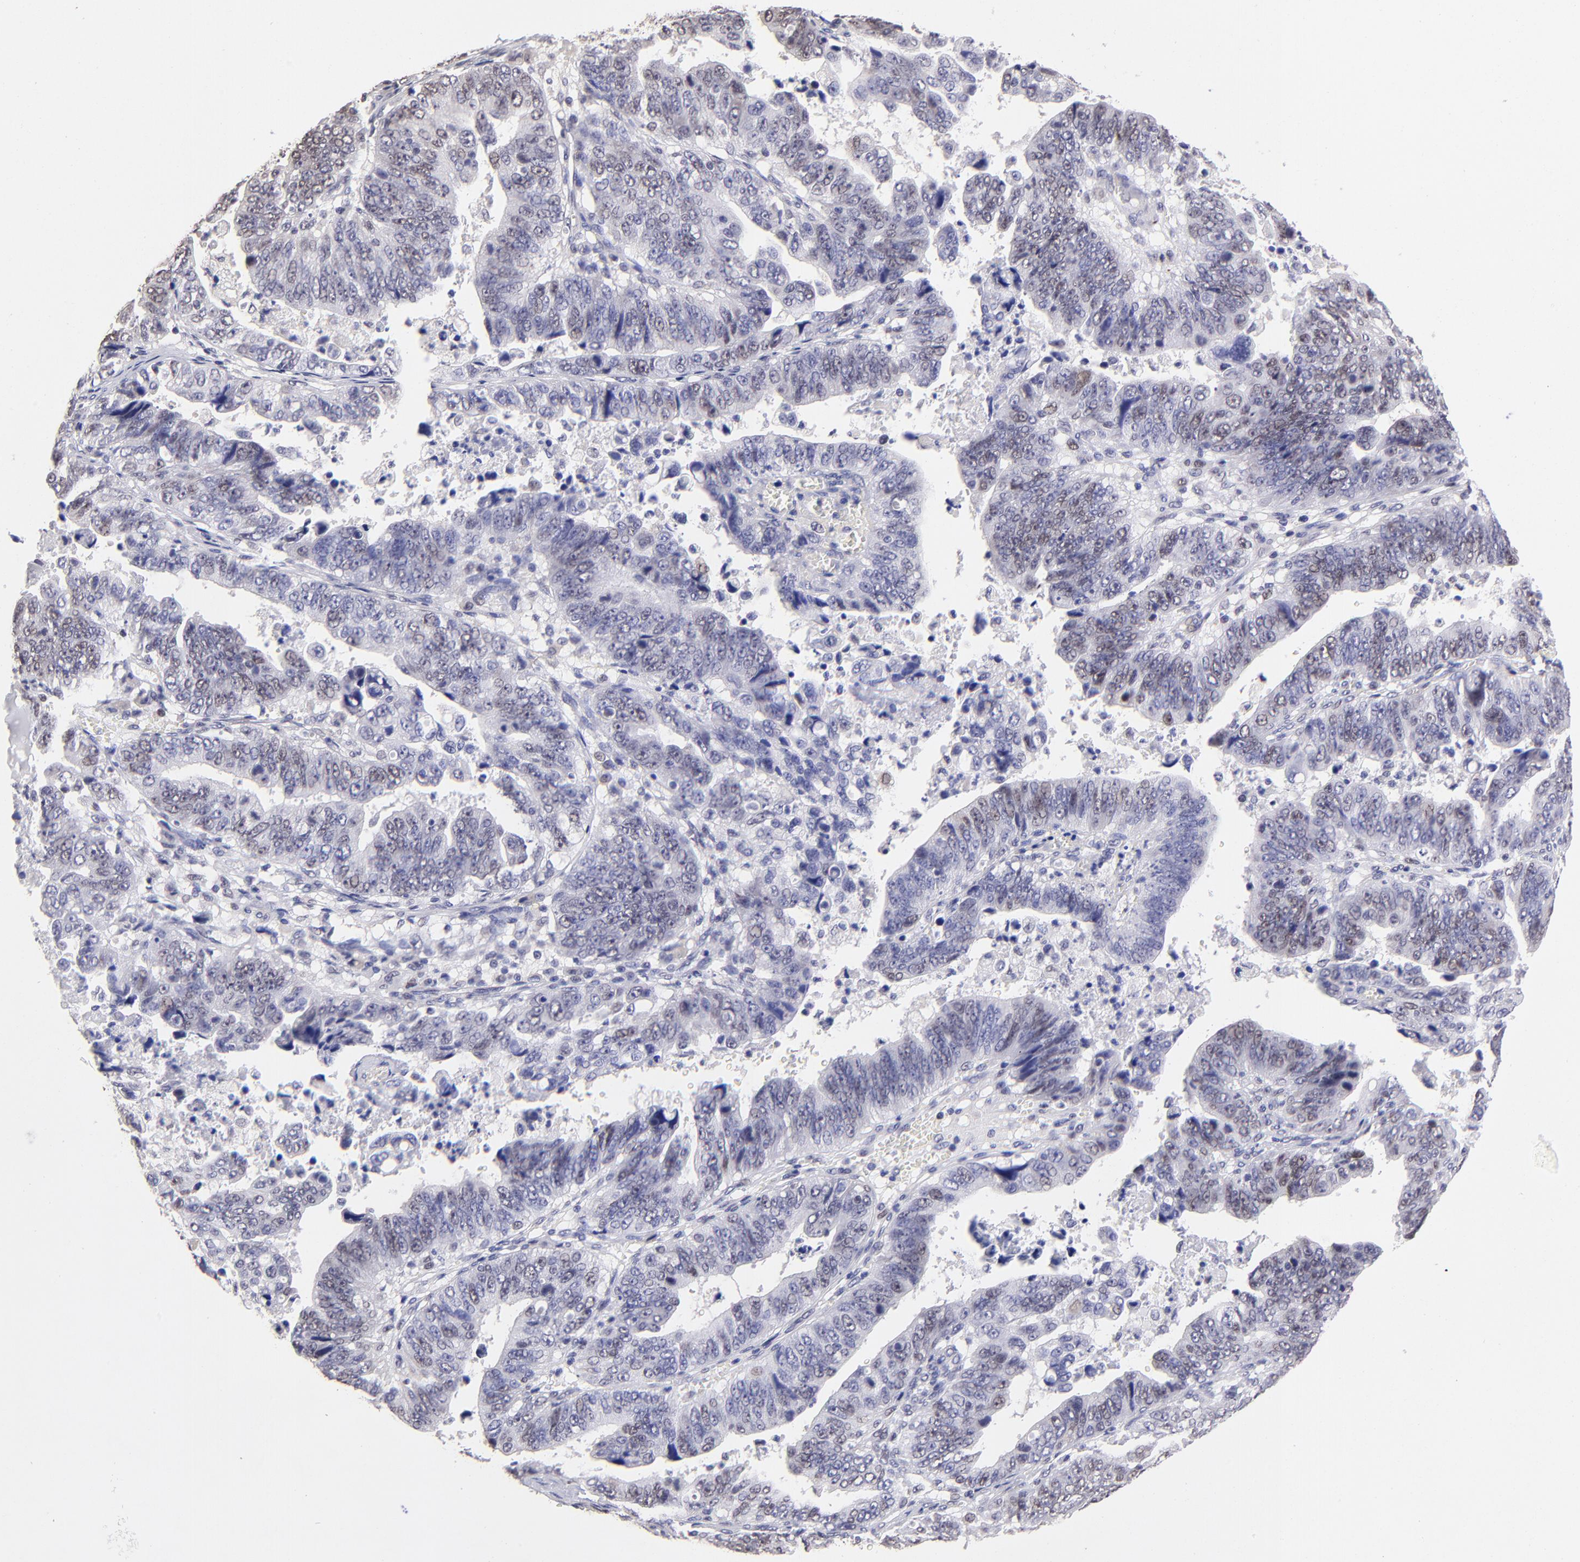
{"staining": {"intensity": "weak", "quantity": "<25%", "location": "nuclear"}, "tissue": "stomach cancer", "cell_type": "Tumor cells", "image_type": "cancer", "snomed": [{"axis": "morphology", "description": "Adenocarcinoma, NOS"}, {"axis": "topography", "description": "Stomach, upper"}], "caption": "This is a micrograph of IHC staining of adenocarcinoma (stomach), which shows no expression in tumor cells.", "gene": "DNMT1", "patient": {"sex": "female", "age": 50}}